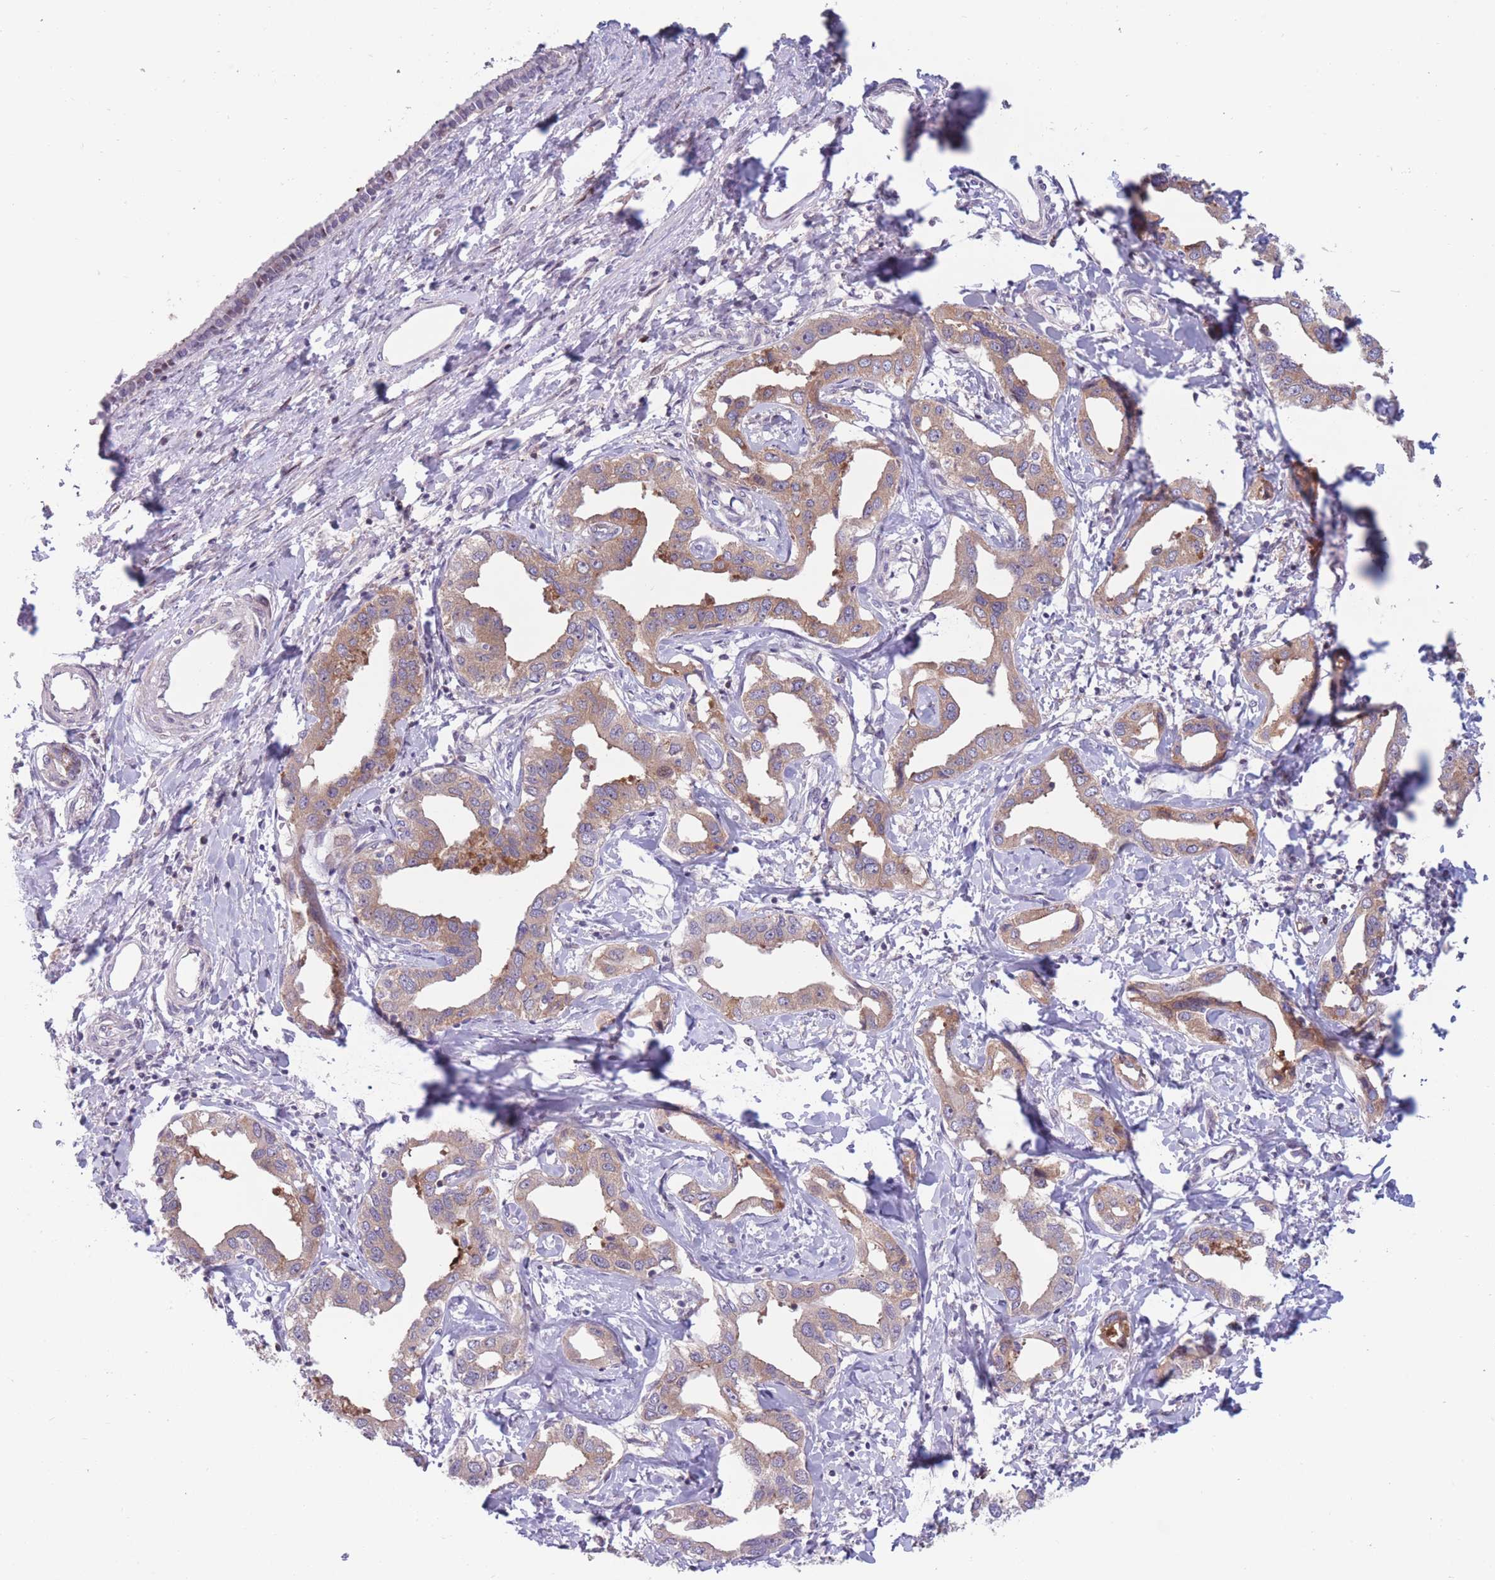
{"staining": {"intensity": "moderate", "quantity": ">75%", "location": "cytoplasmic/membranous"}, "tissue": "liver cancer", "cell_type": "Tumor cells", "image_type": "cancer", "snomed": [{"axis": "morphology", "description": "Cholangiocarcinoma"}, {"axis": "topography", "description": "Liver"}], "caption": "Tumor cells reveal medium levels of moderate cytoplasmic/membranous expression in about >75% of cells in human liver cancer. The staining was performed using DAB to visualize the protein expression in brown, while the nuclei were stained in blue with hematoxylin (Magnification: 20x).", "gene": "PDE4A", "patient": {"sex": "male", "age": 59}}